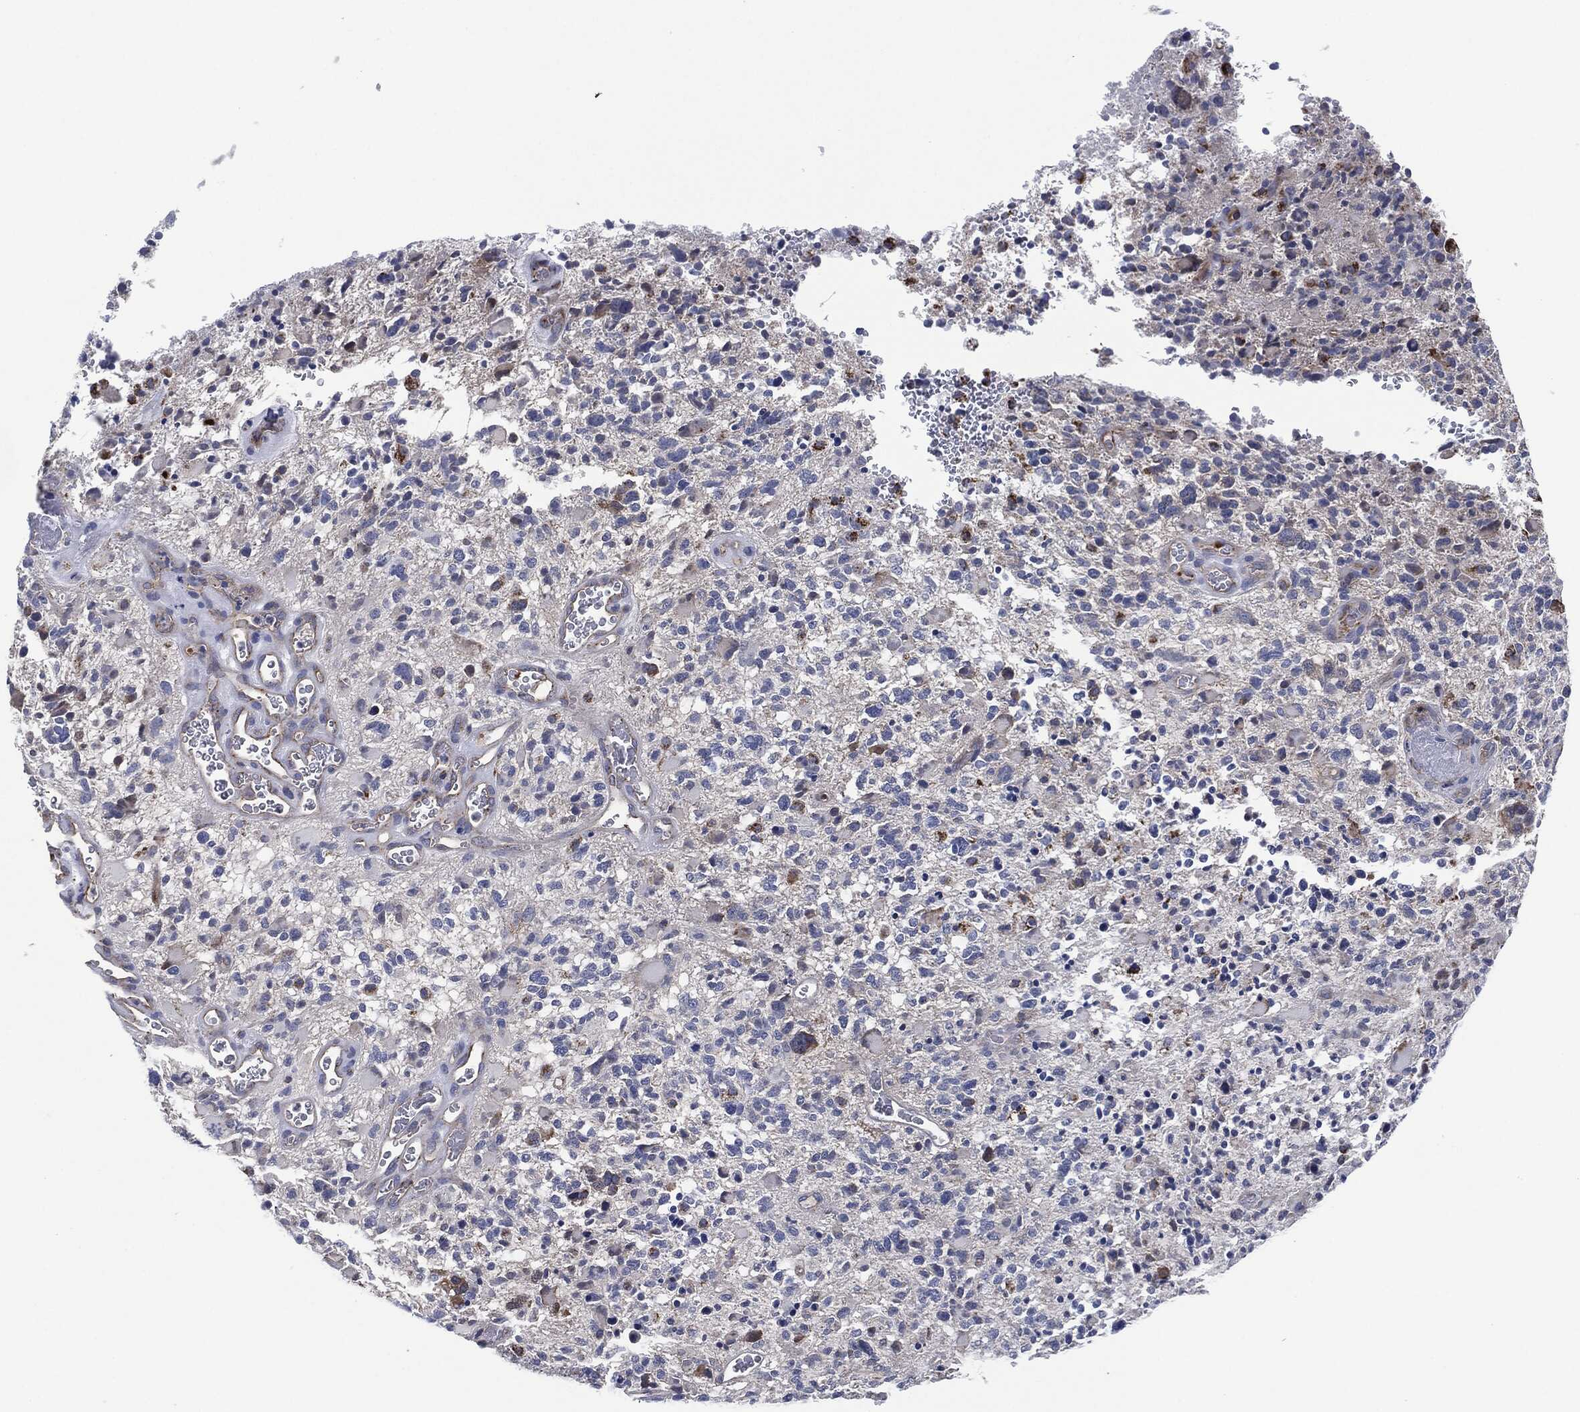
{"staining": {"intensity": "negative", "quantity": "none", "location": "none"}, "tissue": "glioma", "cell_type": "Tumor cells", "image_type": "cancer", "snomed": [{"axis": "morphology", "description": "Glioma, malignant, High grade"}, {"axis": "topography", "description": "Brain"}], "caption": "DAB immunohistochemical staining of glioma displays no significant expression in tumor cells.", "gene": "SHROOM2", "patient": {"sex": "female", "age": 71}}